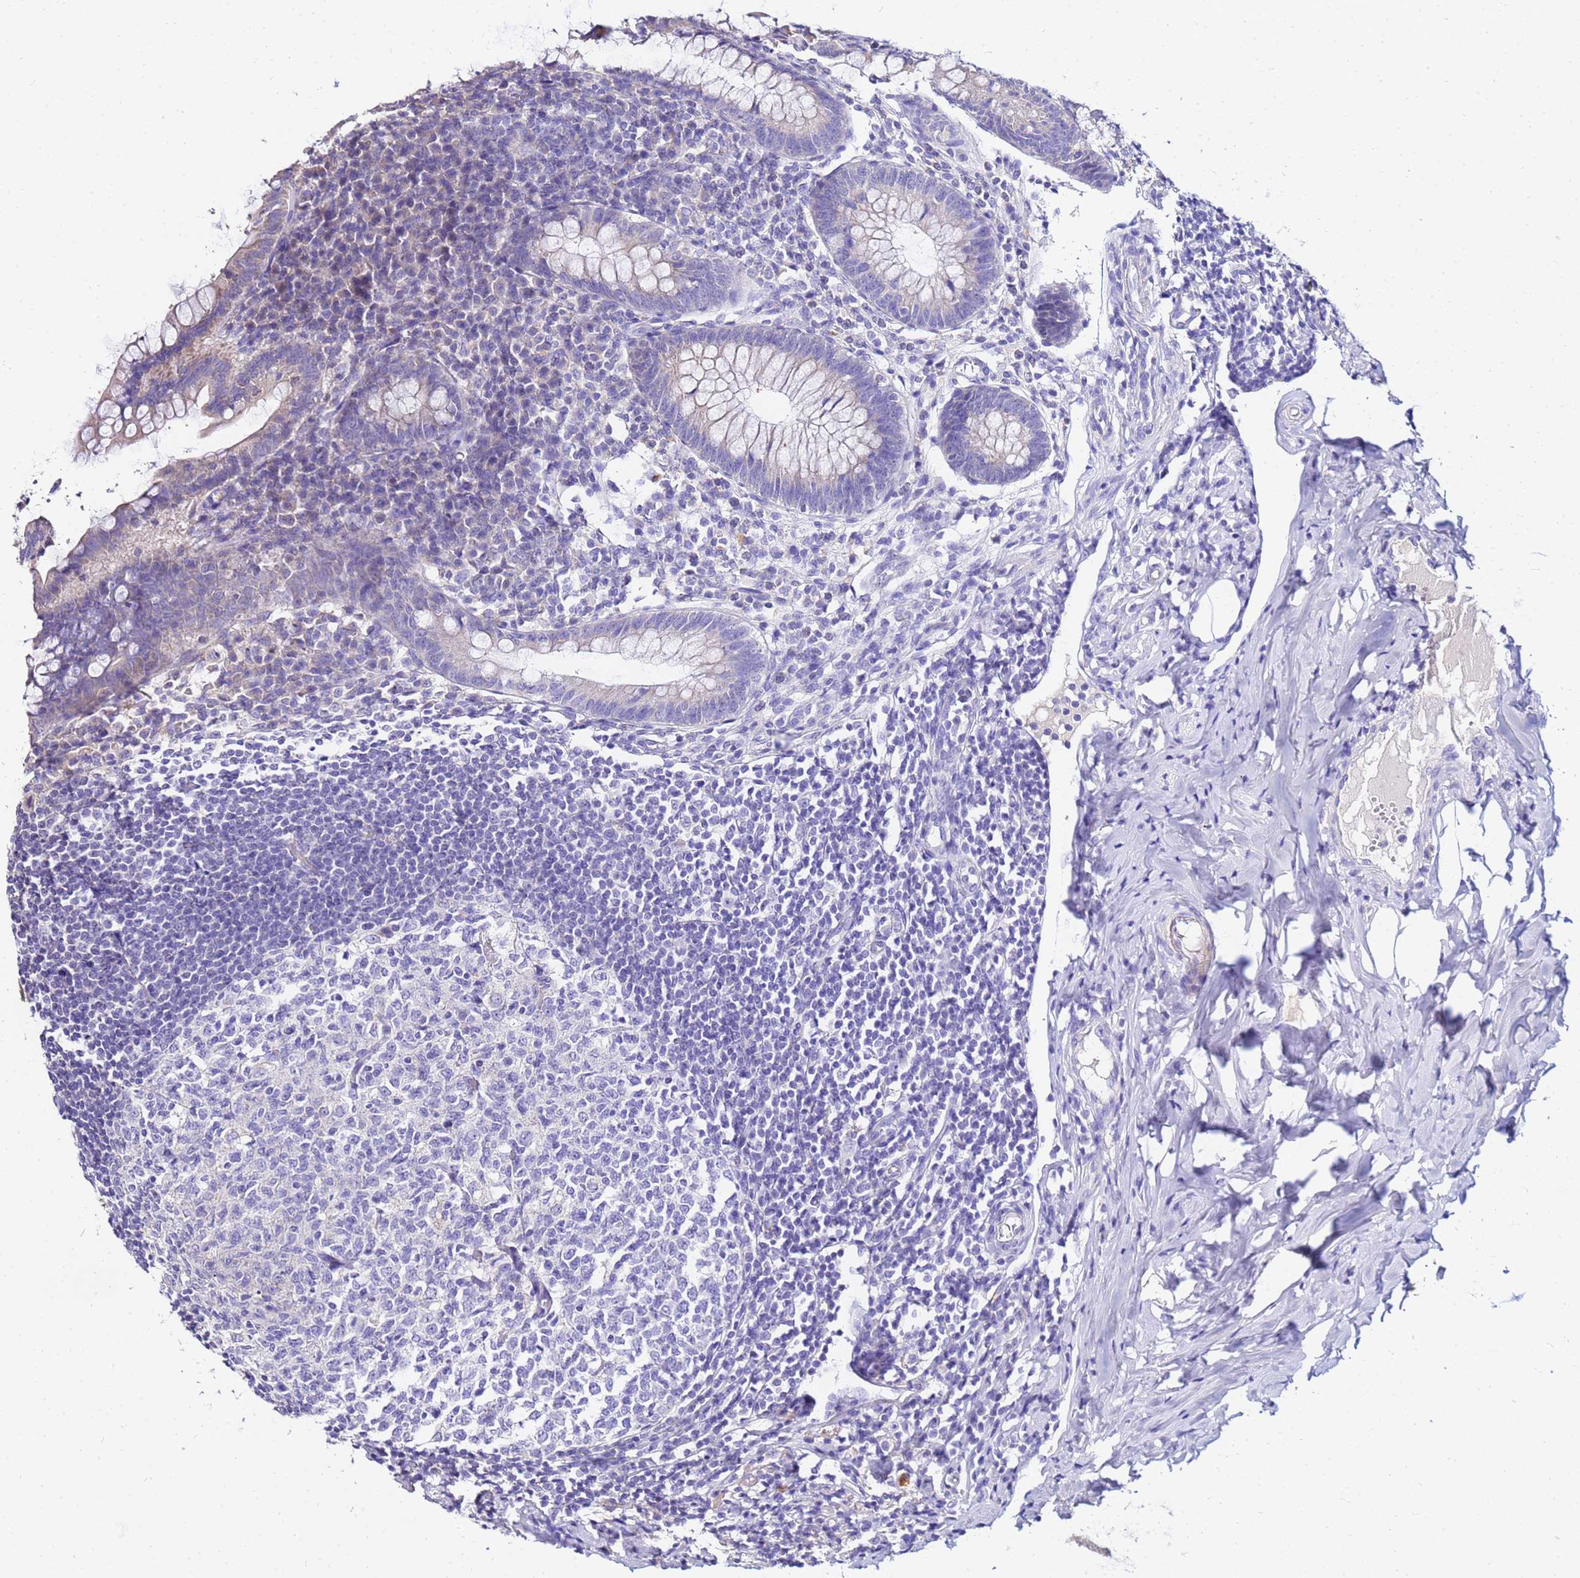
{"staining": {"intensity": "weak", "quantity": "<25%", "location": "cytoplasmic/membranous"}, "tissue": "appendix", "cell_type": "Glandular cells", "image_type": "normal", "snomed": [{"axis": "morphology", "description": "Normal tissue, NOS"}, {"axis": "topography", "description": "Appendix"}], "caption": "Immunohistochemical staining of normal appendix exhibits no significant staining in glandular cells. (DAB immunohistochemistry (IHC), high magnification).", "gene": "COX14", "patient": {"sex": "female", "age": 33}}